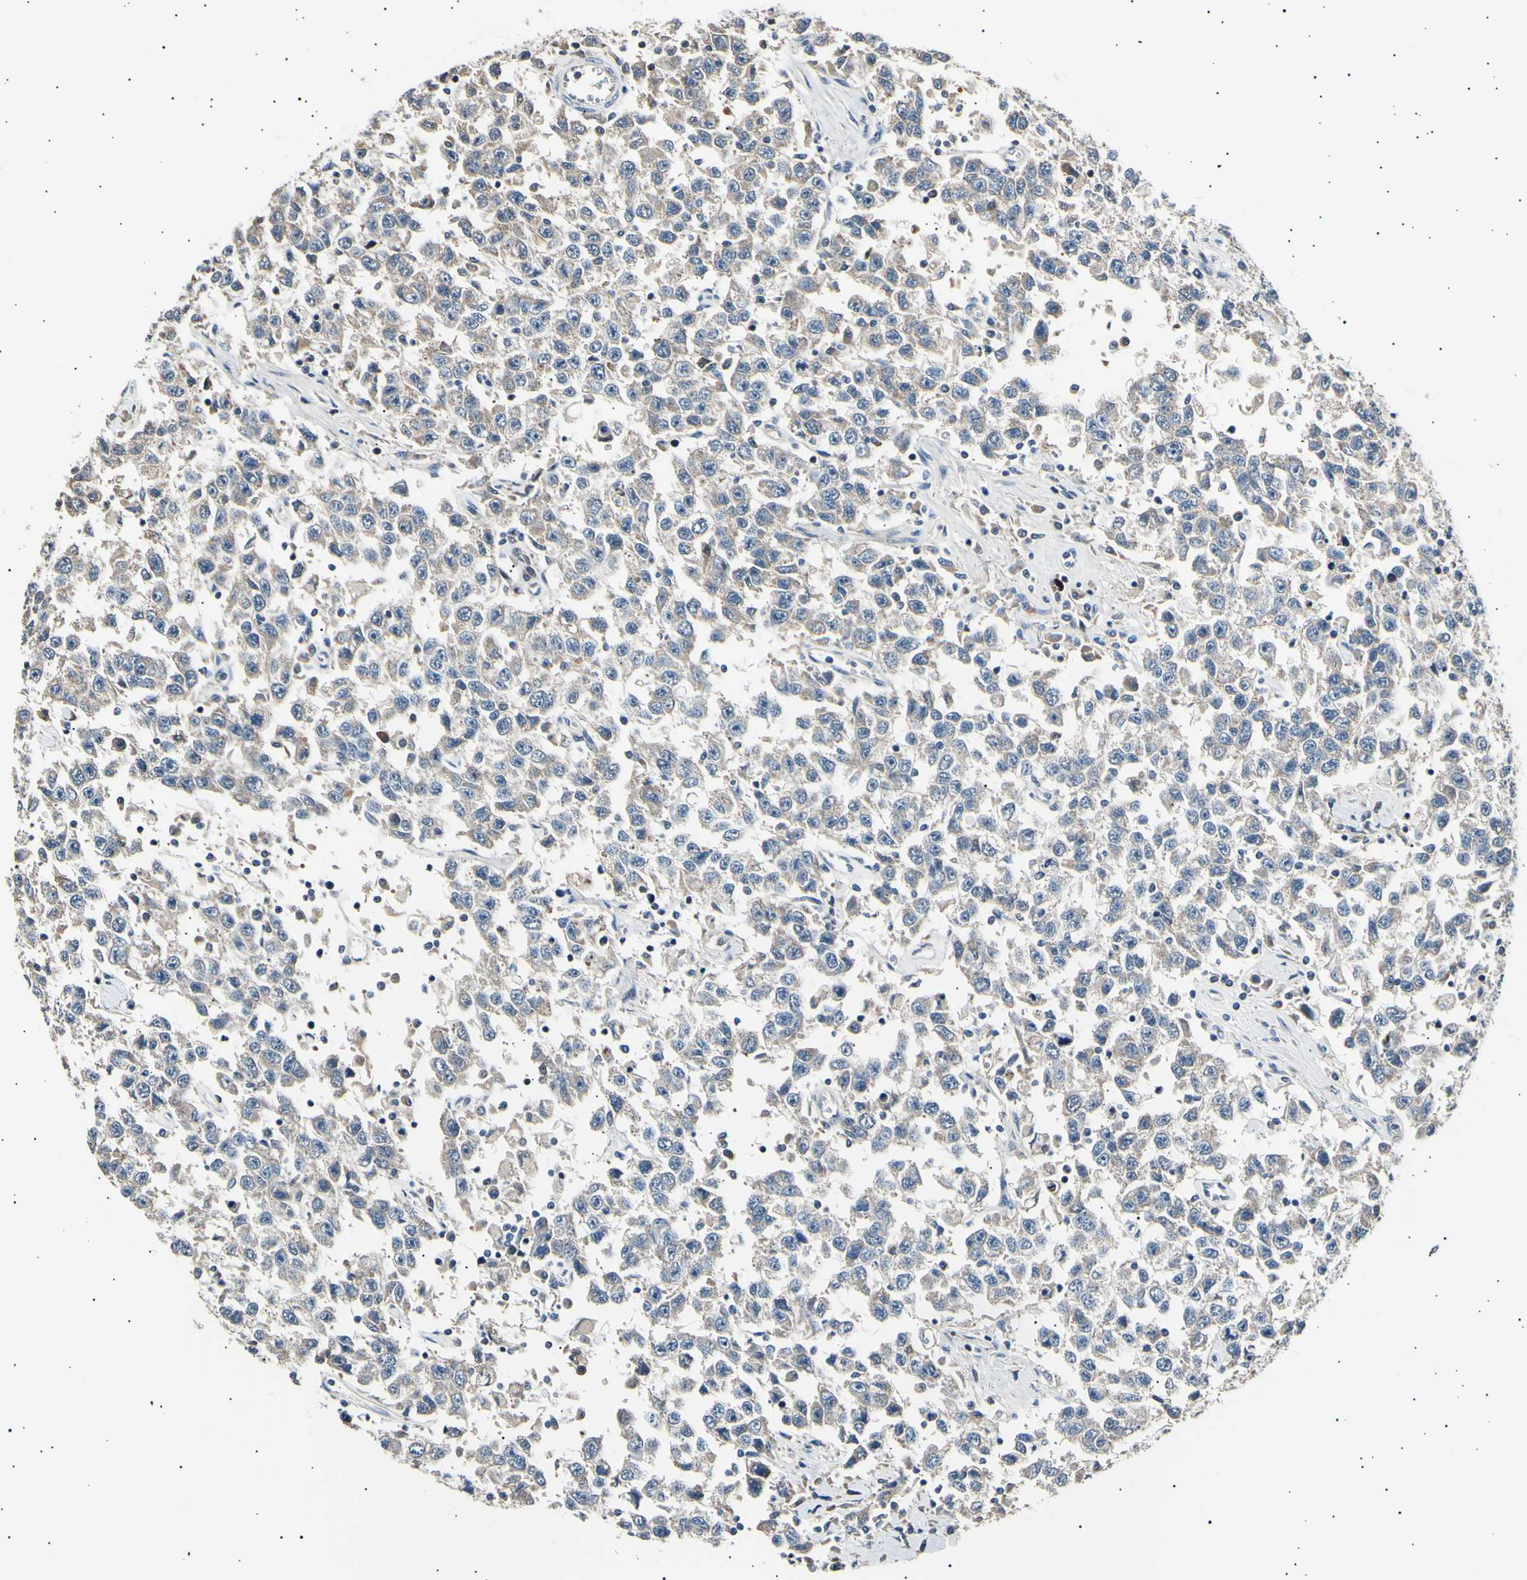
{"staining": {"intensity": "weak", "quantity": ">75%", "location": "cytoplasmic/membranous"}, "tissue": "testis cancer", "cell_type": "Tumor cells", "image_type": "cancer", "snomed": [{"axis": "morphology", "description": "Seminoma, NOS"}, {"axis": "topography", "description": "Testis"}], "caption": "Tumor cells display low levels of weak cytoplasmic/membranous positivity in about >75% of cells in testis cancer.", "gene": "ITGA6", "patient": {"sex": "male", "age": 41}}